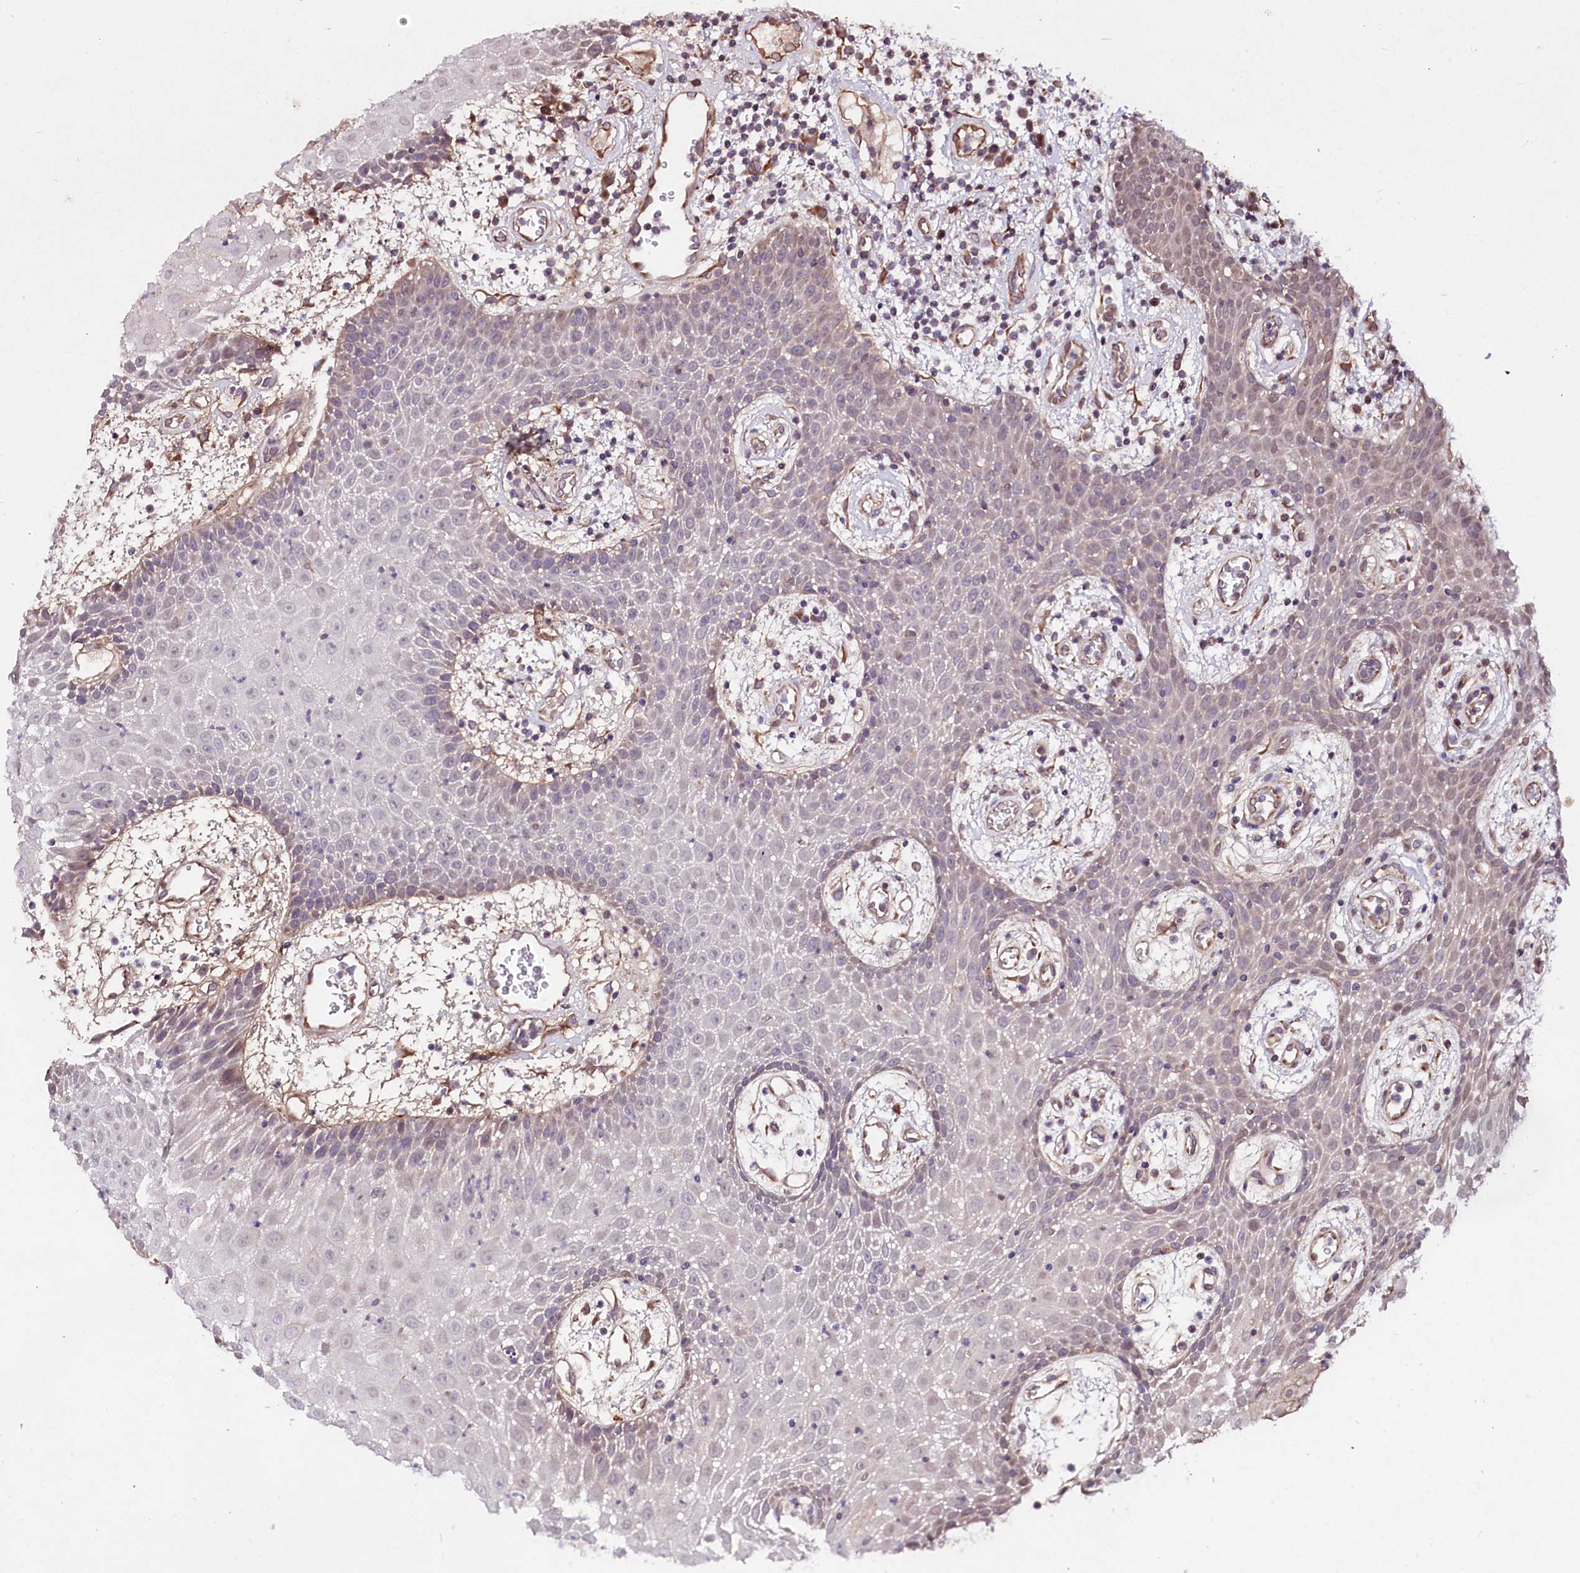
{"staining": {"intensity": "moderate", "quantity": "<25%", "location": "cytoplasmic/membranous,nuclear"}, "tissue": "oral mucosa", "cell_type": "Squamous epithelial cells", "image_type": "normal", "snomed": [{"axis": "morphology", "description": "Normal tissue, NOS"}, {"axis": "topography", "description": "Skeletal muscle"}, {"axis": "topography", "description": "Oral tissue"}, {"axis": "topography", "description": "Salivary gland"}, {"axis": "topography", "description": "Peripheral nerve tissue"}], "caption": "A low amount of moderate cytoplasmic/membranous,nuclear positivity is appreciated in approximately <25% of squamous epithelial cells in benign oral mucosa.", "gene": "TNPO3", "patient": {"sex": "male", "age": 54}}